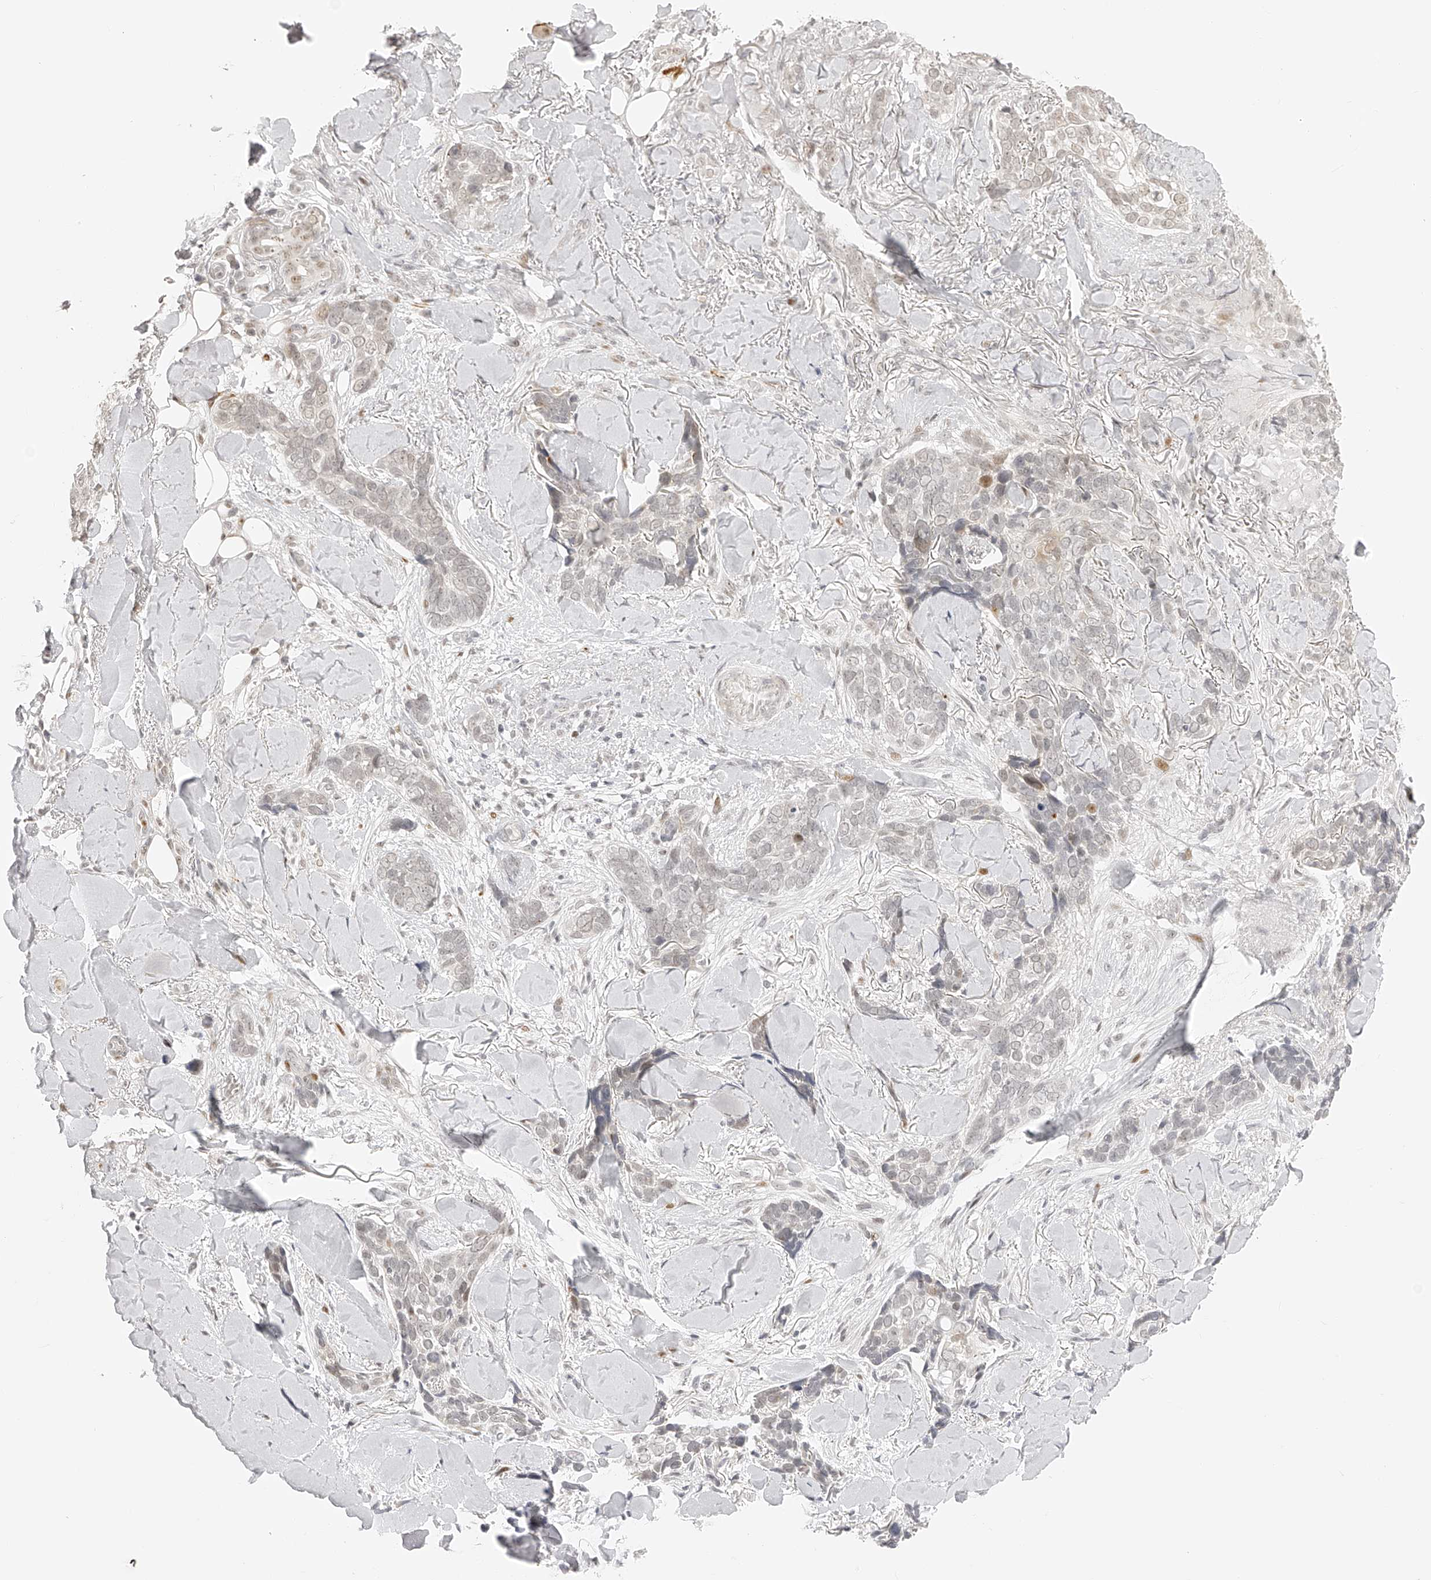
{"staining": {"intensity": "negative", "quantity": "none", "location": "none"}, "tissue": "skin cancer", "cell_type": "Tumor cells", "image_type": "cancer", "snomed": [{"axis": "morphology", "description": "Basal cell carcinoma"}, {"axis": "topography", "description": "Skin"}], "caption": "High magnification brightfield microscopy of skin cancer stained with DAB (brown) and counterstained with hematoxylin (blue): tumor cells show no significant positivity.", "gene": "PLEKHG1", "patient": {"sex": "female", "age": 82}}